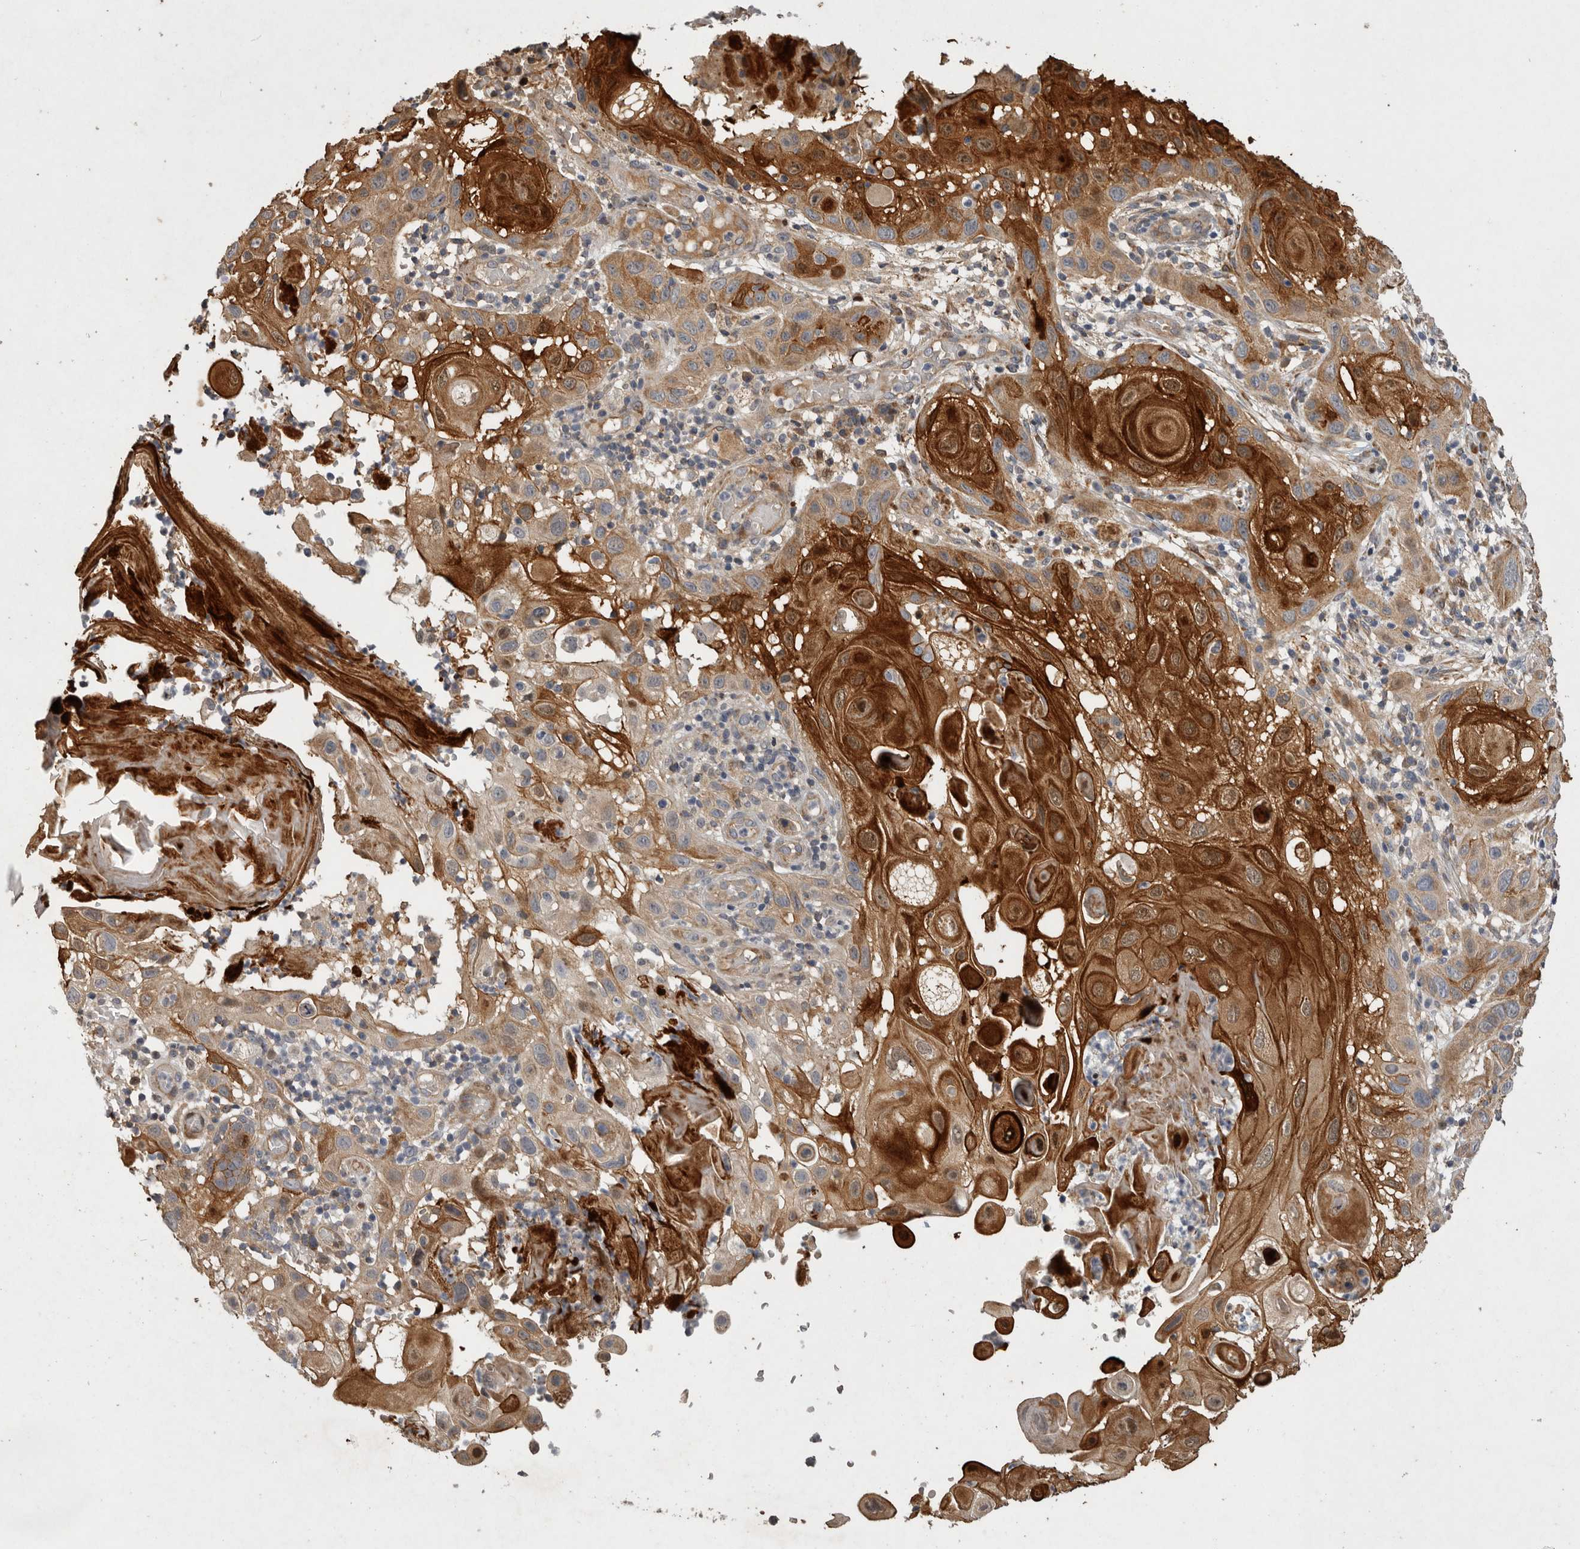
{"staining": {"intensity": "strong", "quantity": ">75%", "location": "cytoplasmic/membranous"}, "tissue": "skin cancer", "cell_type": "Tumor cells", "image_type": "cancer", "snomed": [{"axis": "morphology", "description": "Normal tissue, NOS"}, {"axis": "morphology", "description": "Squamous cell carcinoma, NOS"}, {"axis": "topography", "description": "Skin"}], "caption": "Immunohistochemical staining of human squamous cell carcinoma (skin) shows strong cytoplasmic/membranous protein positivity in about >75% of tumor cells. The staining is performed using DAB (3,3'-diaminobenzidine) brown chromogen to label protein expression. The nuclei are counter-stained blue using hematoxylin.", "gene": "MPDZ", "patient": {"sex": "female", "age": 96}}